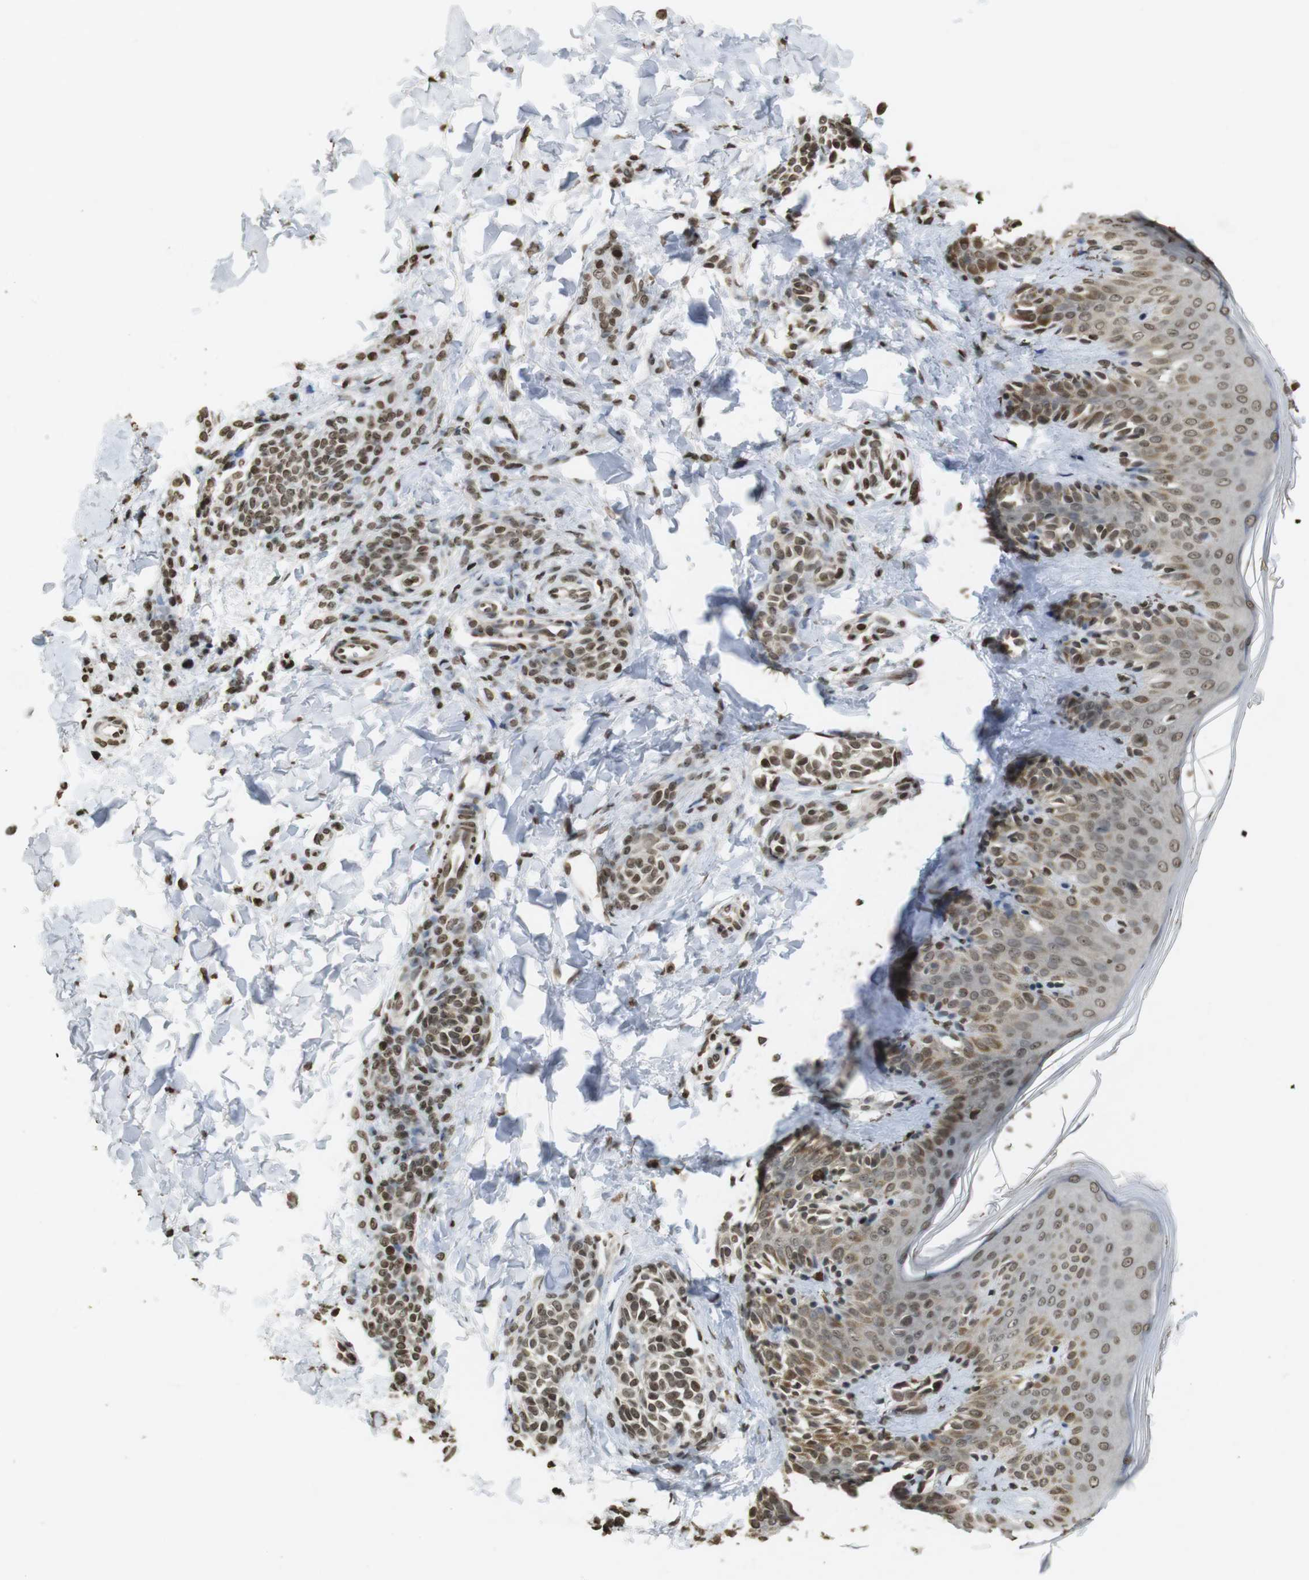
{"staining": {"intensity": "moderate", "quantity": ">75%", "location": "nuclear"}, "tissue": "skin", "cell_type": "Fibroblasts", "image_type": "normal", "snomed": [{"axis": "morphology", "description": "Normal tissue, NOS"}, {"axis": "topography", "description": "Skin"}], "caption": "An immunohistochemistry (IHC) photomicrograph of normal tissue is shown. Protein staining in brown labels moderate nuclear positivity in skin within fibroblasts. The protein is stained brown, and the nuclei are stained in blue (DAB (3,3'-diaminobenzidine) IHC with brightfield microscopy, high magnification).", "gene": "FOXA3", "patient": {"sex": "male", "age": 16}}